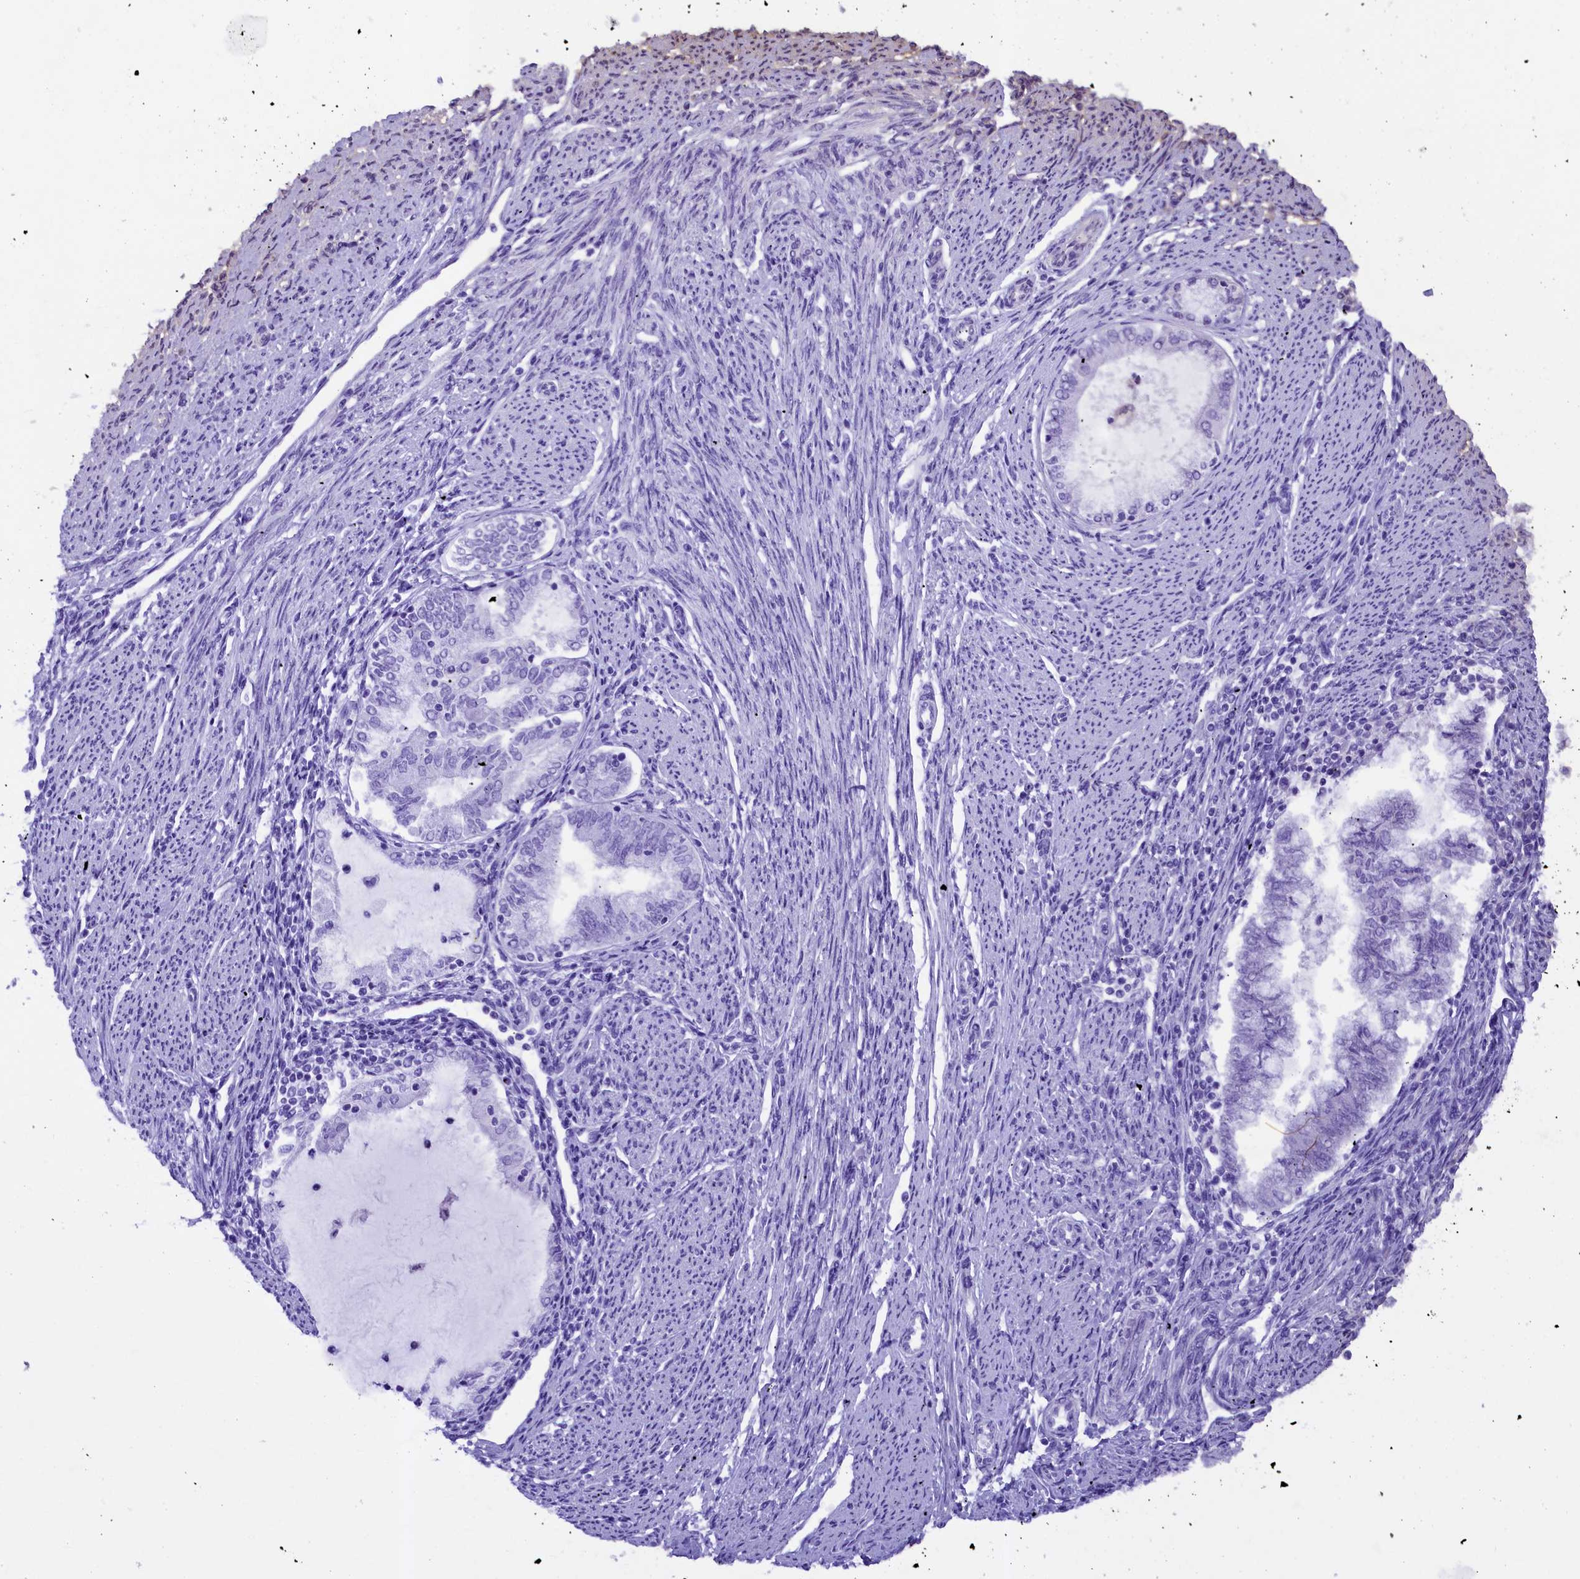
{"staining": {"intensity": "negative", "quantity": "none", "location": "none"}, "tissue": "endometrial cancer", "cell_type": "Tumor cells", "image_type": "cancer", "snomed": [{"axis": "morphology", "description": "Adenocarcinoma, NOS"}, {"axis": "topography", "description": "Endometrium"}], "caption": "Endometrial cancer (adenocarcinoma) was stained to show a protein in brown. There is no significant staining in tumor cells. (IHC, brightfield microscopy, high magnification).", "gene": "UBXN6", "patient": {"sex": "female", "age": 79}}